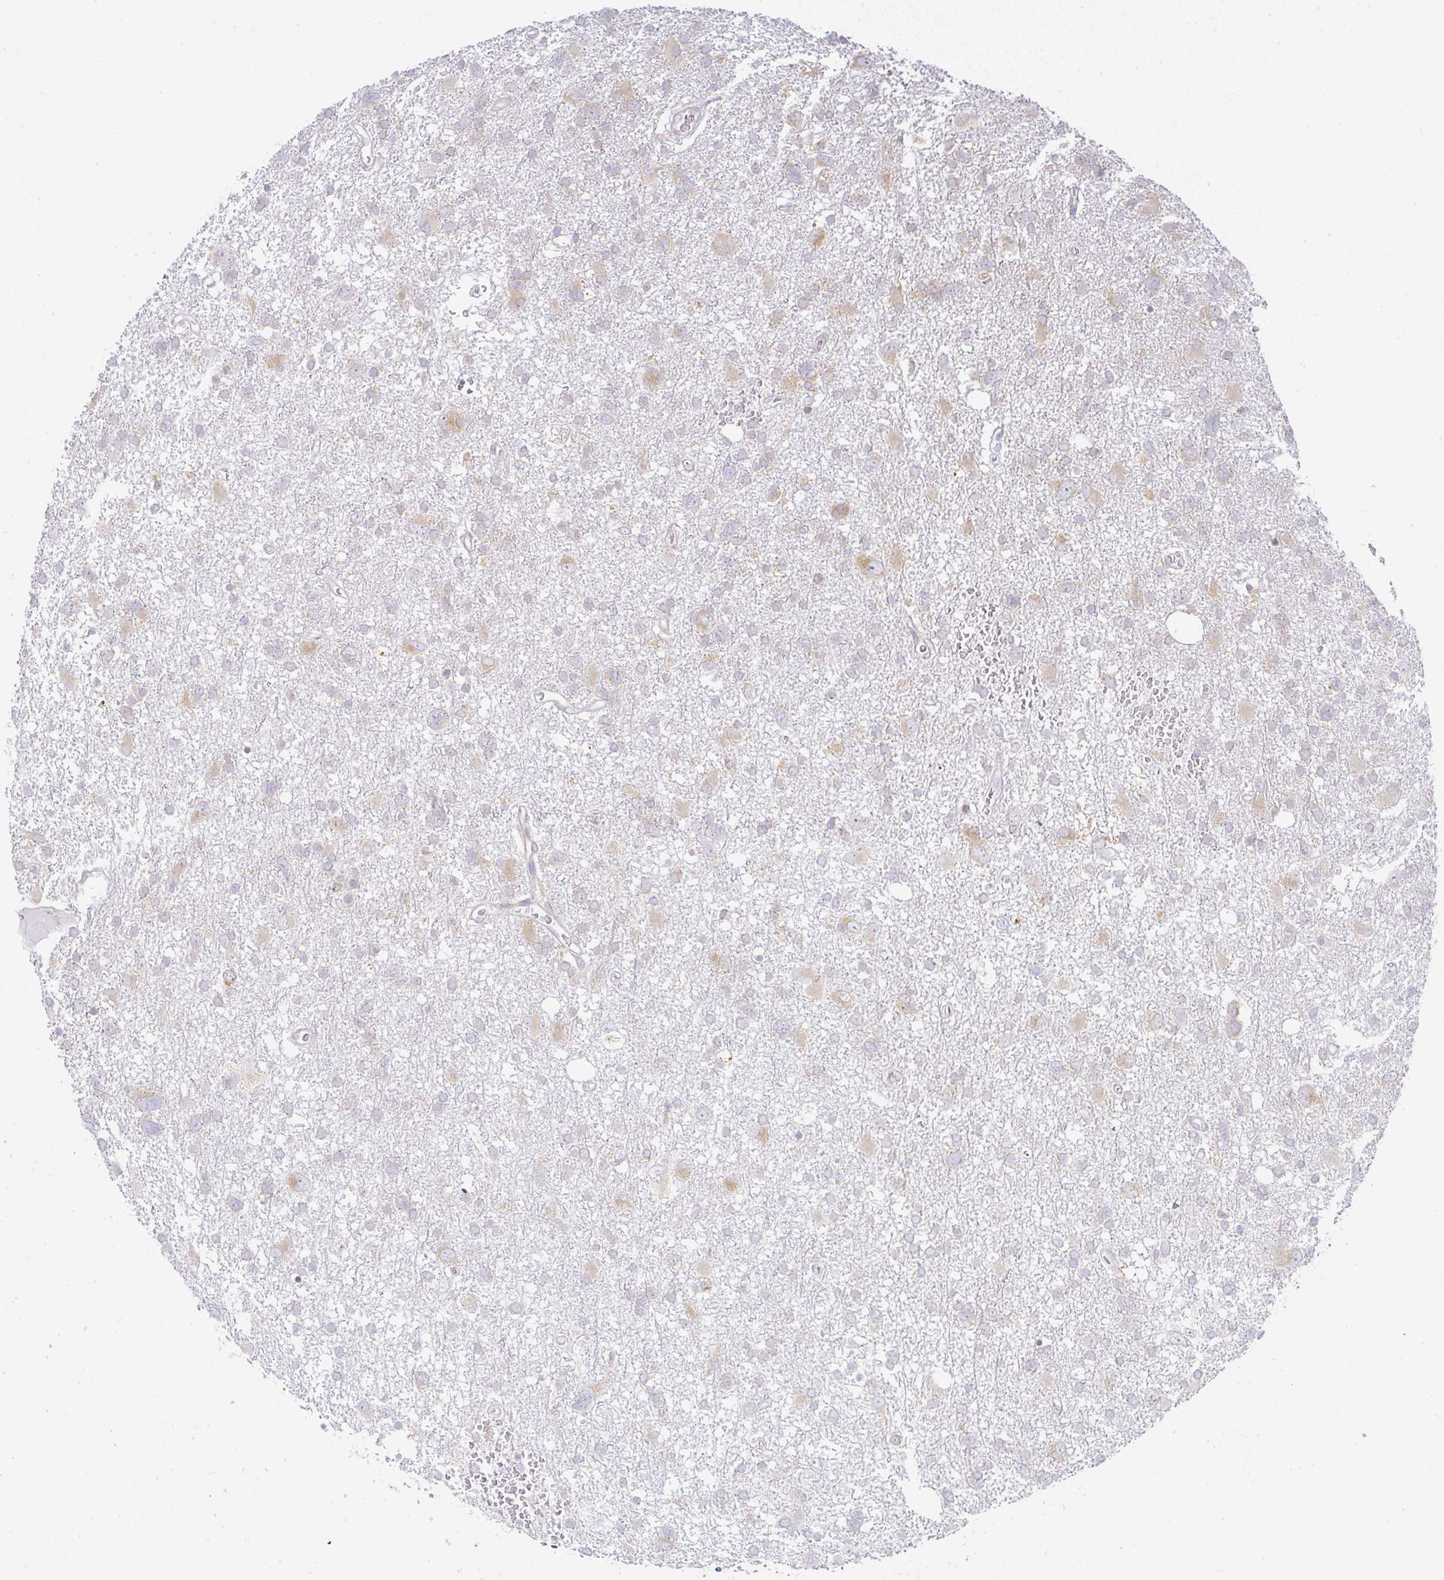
{"staining": {"intensity": "moderate", "quantity": "<25%", "location": "cytoplasmic/membranous"}, "tissue": "glioma", "cell_type": "Tumor cells", "image_type": "cancer", "snomed": [{"axis": "morphology", "description": "Glioma, malignant, High grade"}, {"axis": "topography", "description": "Brain"}], "caption": "IHC of malignant high-grade glioma reveals low levels of moderate cytoplasmic/membranous expression in about <25% of tumor cells.", "gene": "DERL2", "patient": {"sex": "male", "age": 61}}